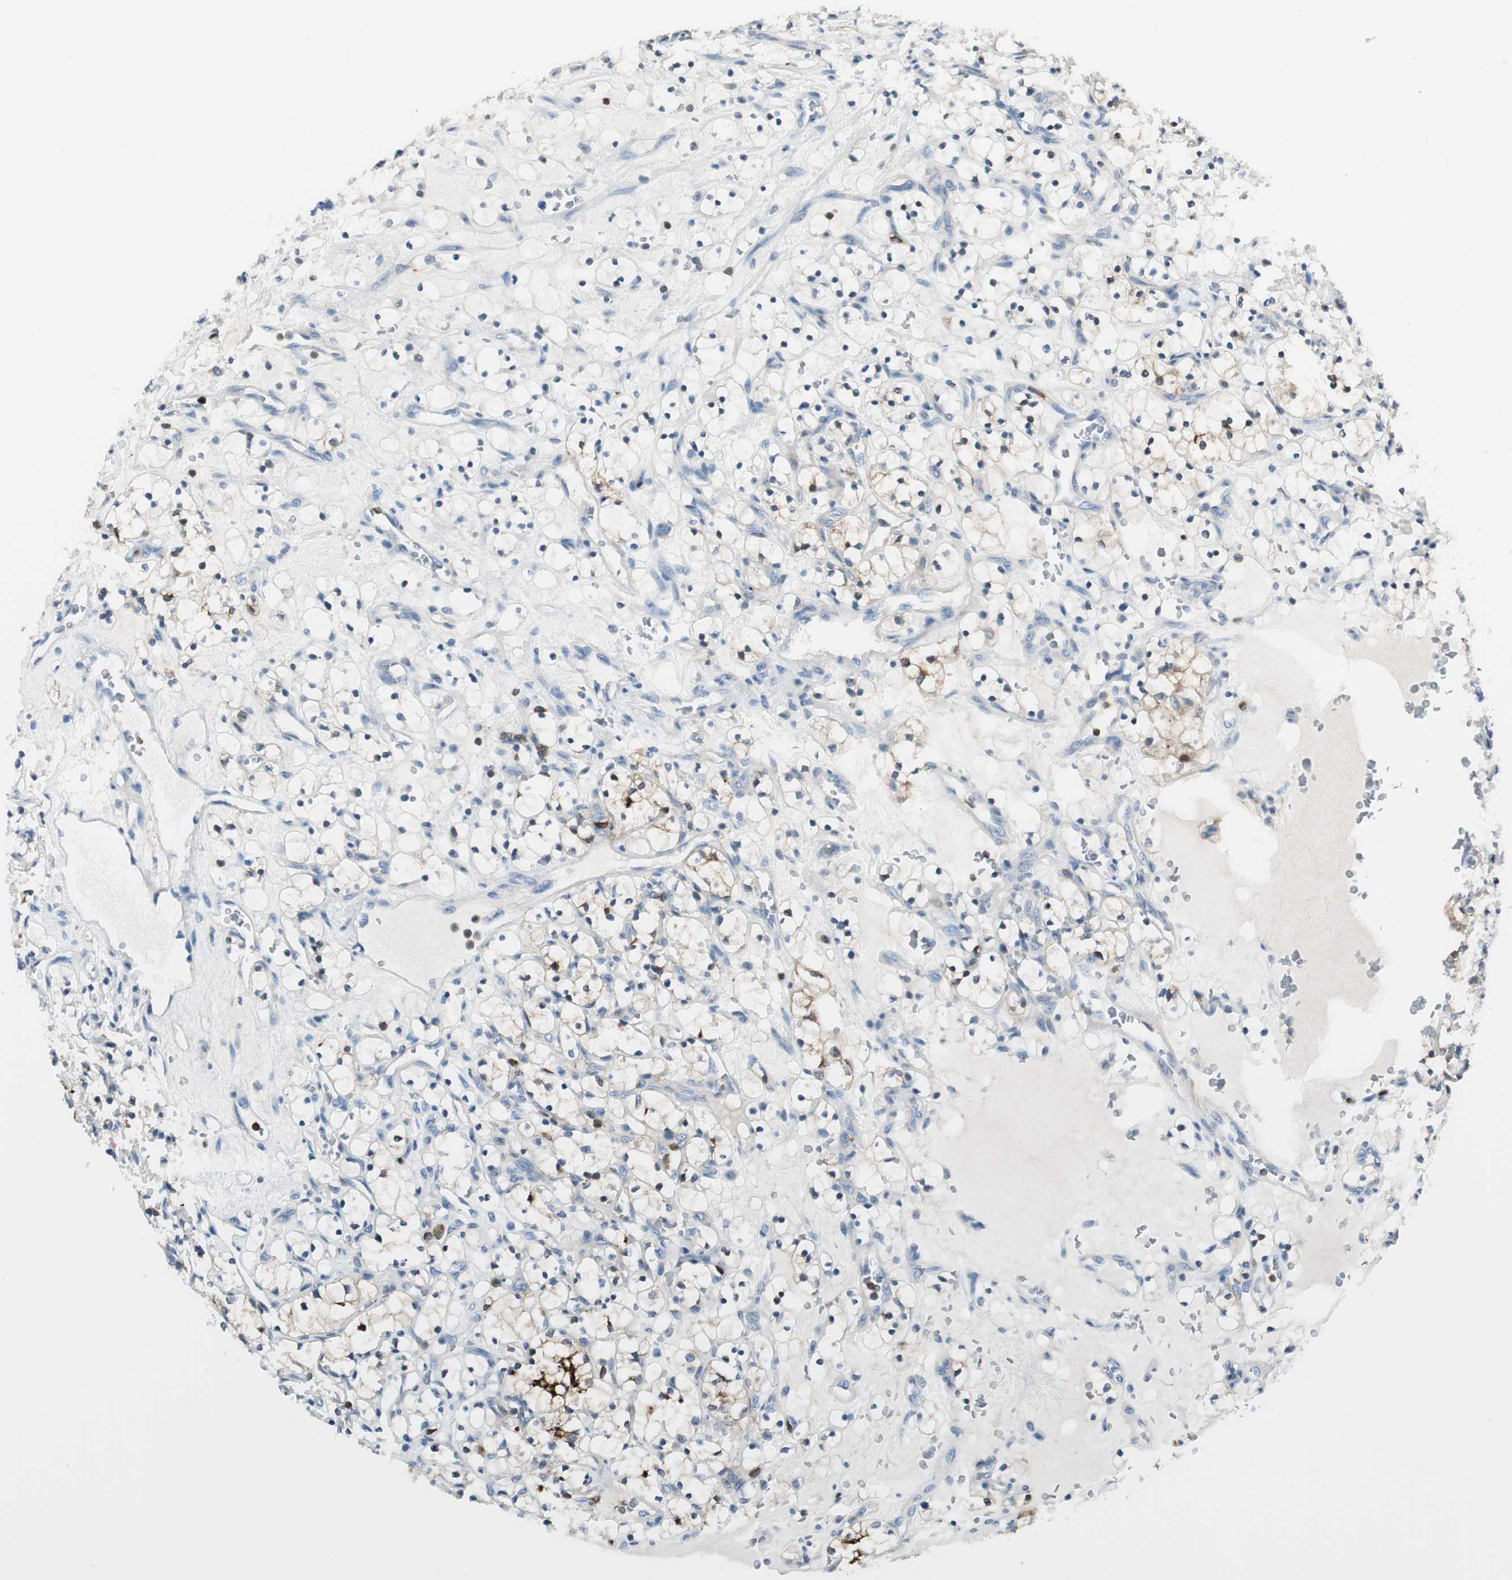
{"staining": {"intensity": "negative", "quantity": "none", "location": "none"}, "tissue": "renal cancer", "cell_type": "Tumor cells", "image_type": "cancer", "snomed": [{"axis": "morphology", "description": "Adenocarcinoma, NOS"}, {"axis": "topography", "description": "Kidney"}], "caption": "This is a micrograph of immunohistochemistry staining of adenocarcinoma (renal), which shows no expression in tumor cells. (DAB (3,3'-diaminobenzidine) immunohistochemistry, high magnification).", "gene": "SLC9A3R1", "patient": {"sex": "female", "age": 69}}